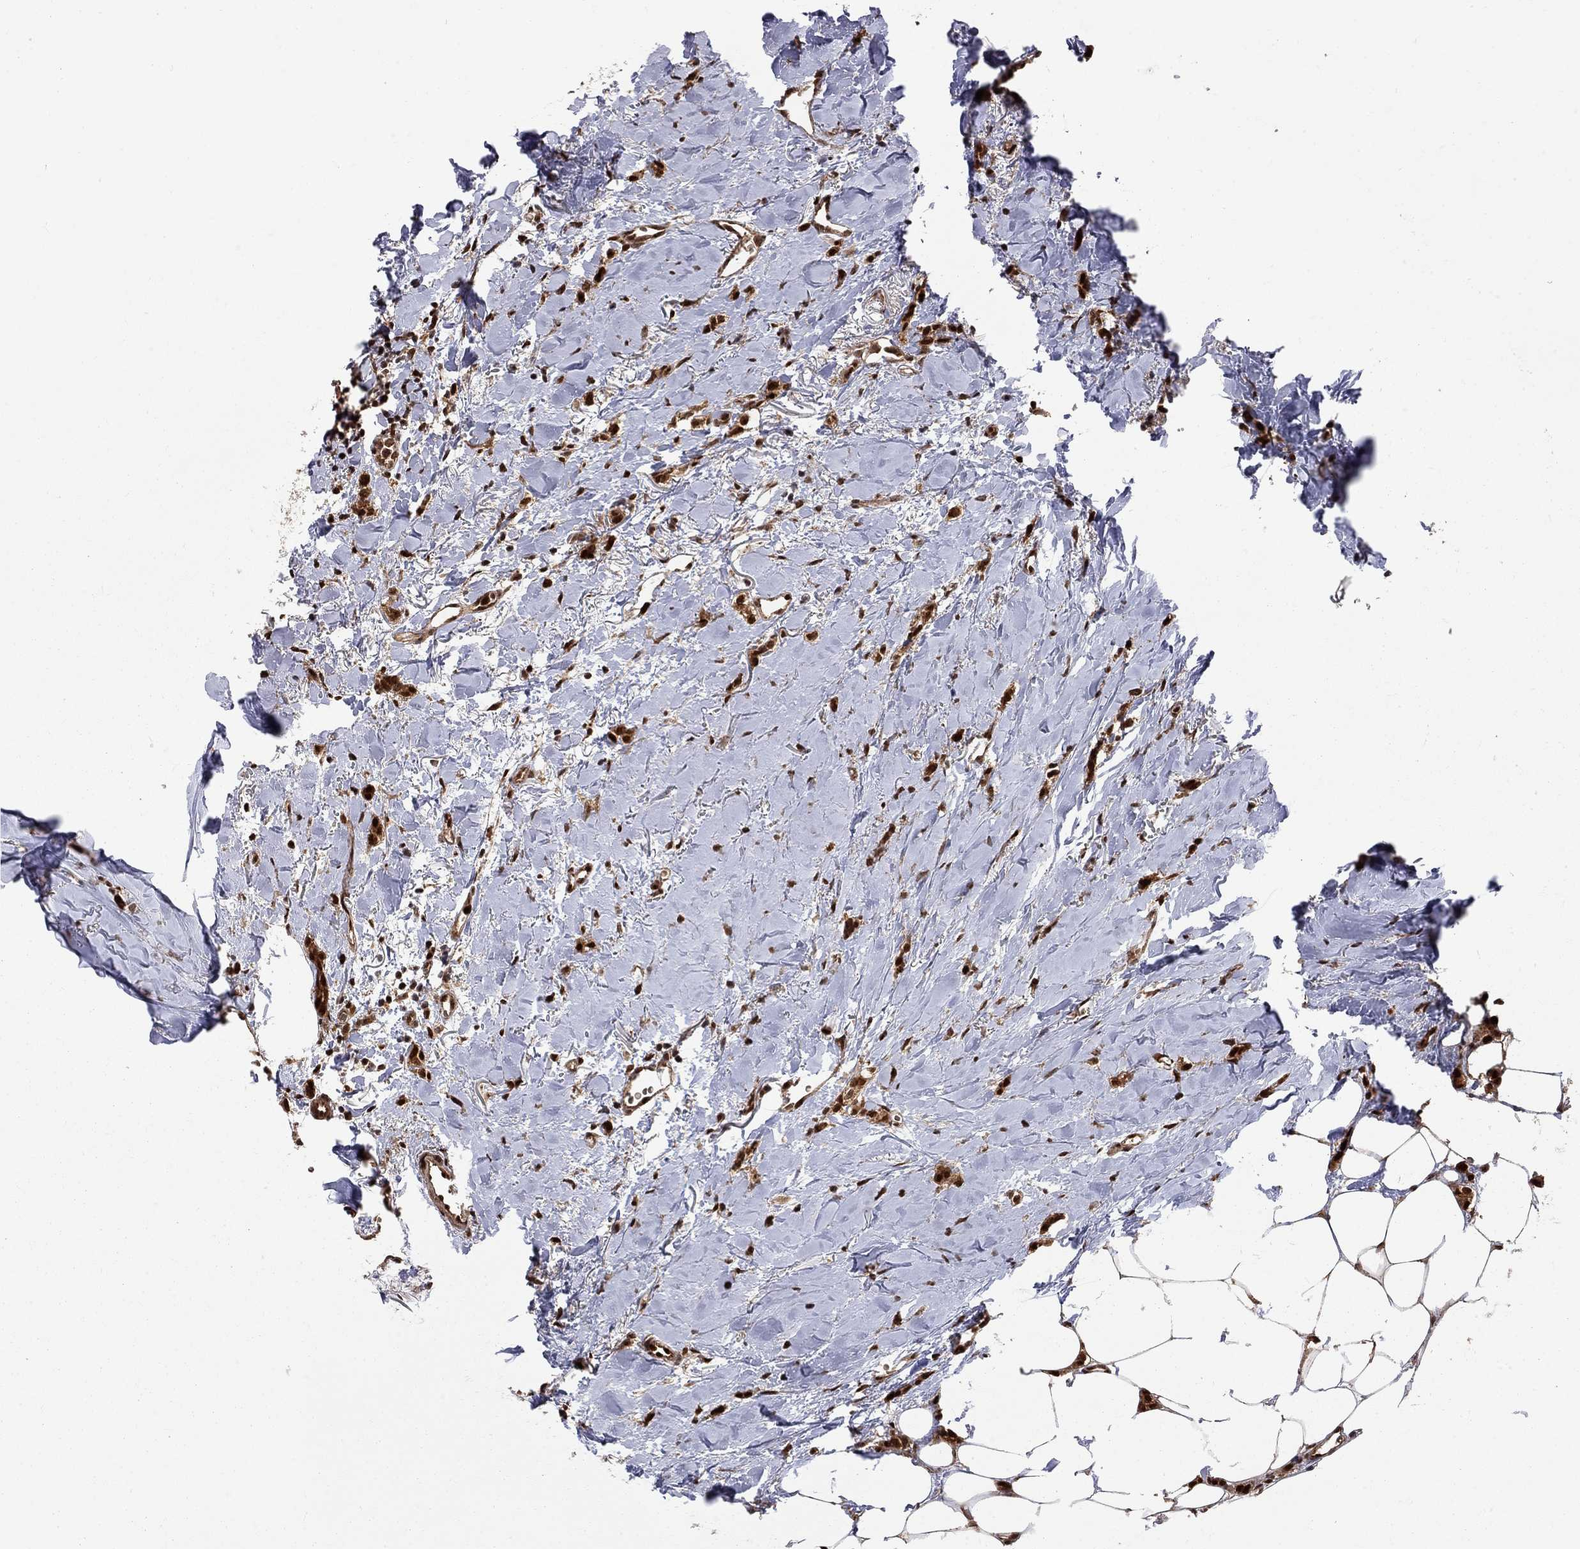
{"staining": {"intensity": "strong", "quantity": ">75%", "location": "cytoplasmic/membranous,nuclear"}, "tissue": "breast cancer", "cell_type": "Tumor cells", "image_type": "cancer", "snomed": [{"axis": "morphology", "description": "Duct carcinoma"}, {"axis": "topography", "description": "Breast"}], "caption": "This histopathology image demonstrates immunohistochemistry (IHC) staining of breast infiltrating ductal carcinoma, with high strong cytoplasmic/membranous and nuclear staining in approximately >75% of tumor cells.", "gene": "ELOB", "patient": {"sex": "female", "age": 85}}